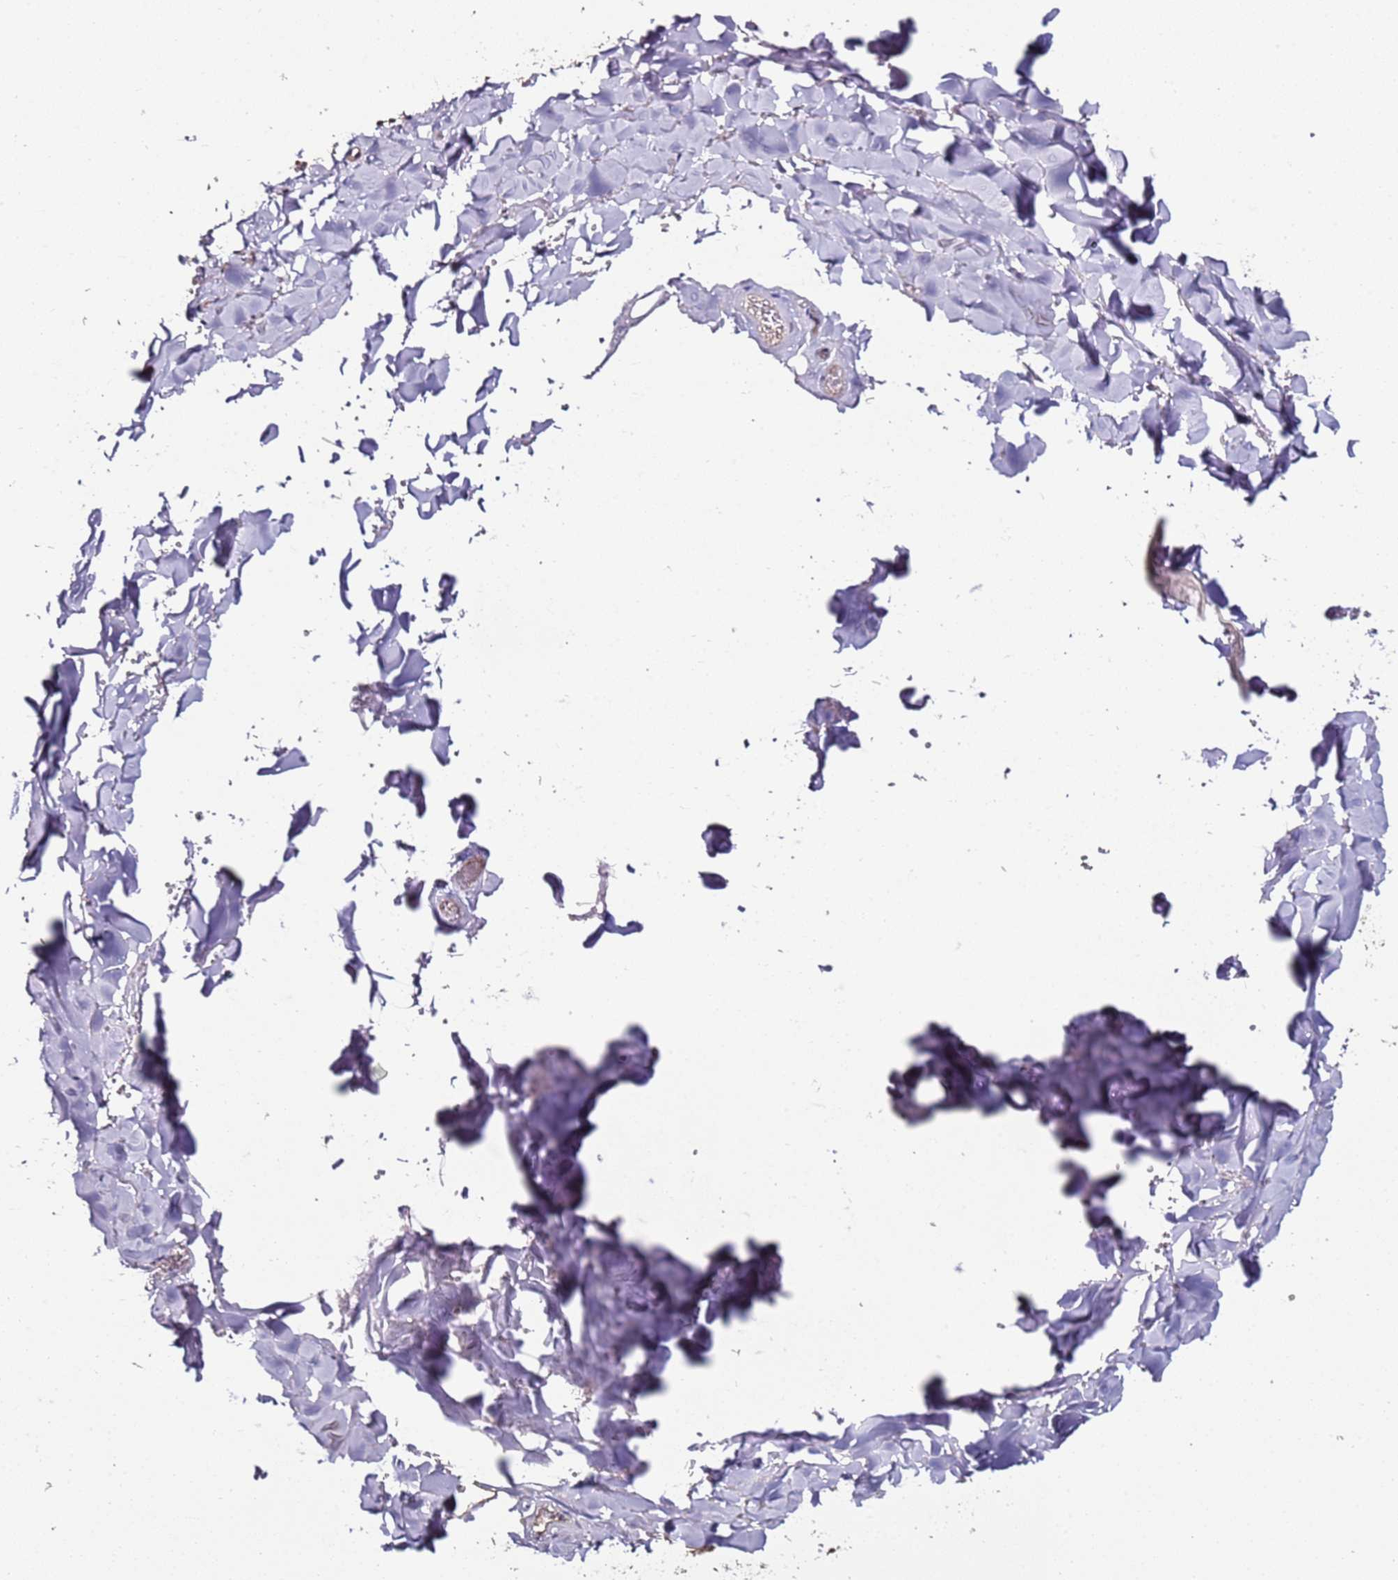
{"staining": {"intensity": "moderate", "quantity": "<25%", "location": "cytoplasmic/membranous"}, "tissue": "adipose tissue", "cell_type": "Adipocytes", "image_type": "normal", "snomed": [{"axis": "morphology", "description": "Normal tissue, NOS"}, {"axis": "topography", "description": "Salivary gland"}, {"axis": "topography", "description": "Peripheral nerve tissue"}], "caption": "A low amount of moderate cytoplasmic/membranous expression is appreciated in approximately <25% of adipocytes in benign adipose tissue.", "gene": "DUSP28", "patient": {"sex": "male", "age": 38}}